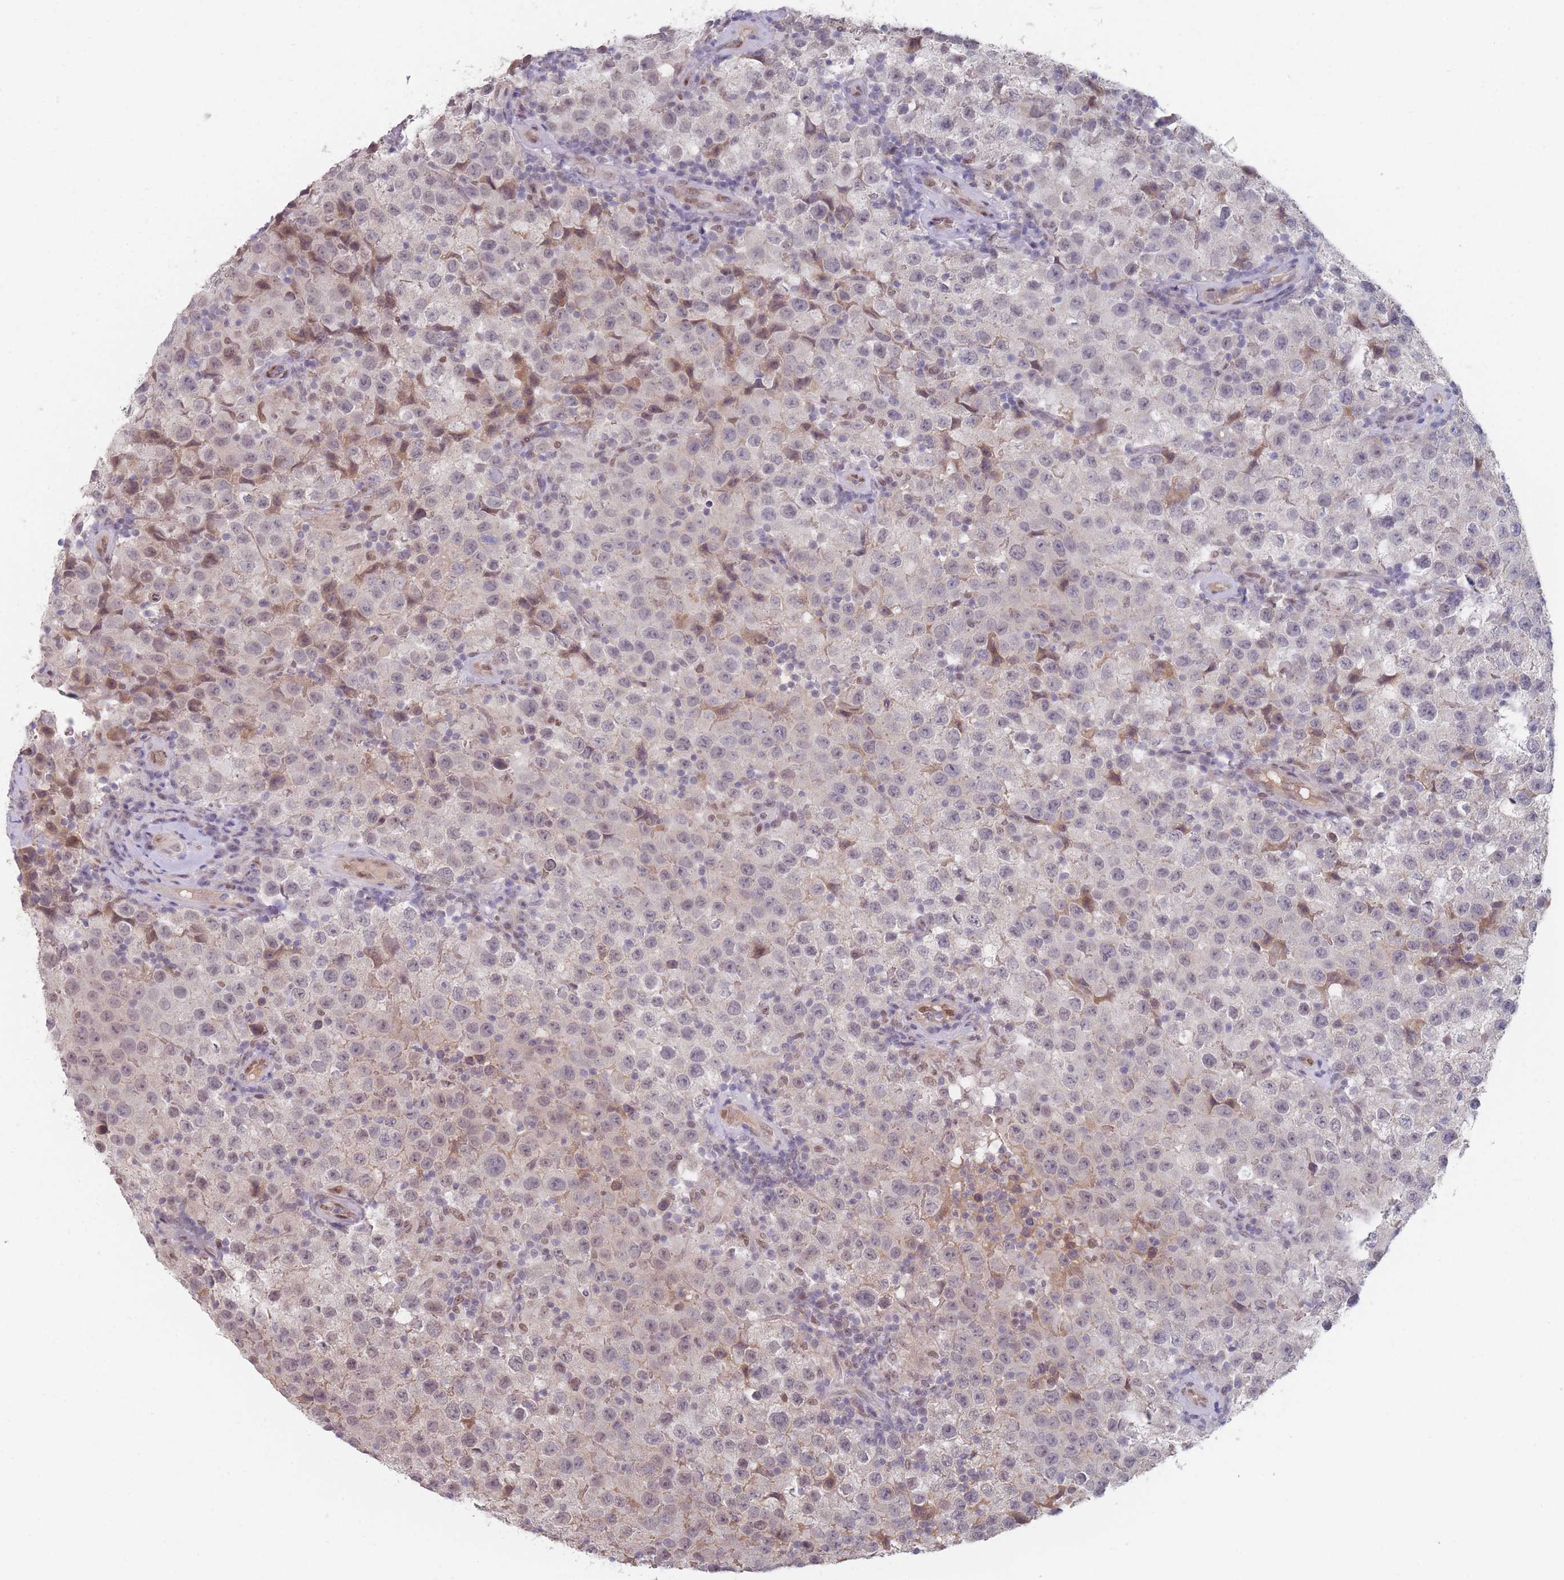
{"staining": {"intensity": "weak", "quantity": "<25%", "location": "nuclear"}, "tissue": "testis cancer", "cell_type": "Tumor cells", "image_type": "cancer", "snomed": [{"axis": "morphology", "description": "Seminoma, NOS"}, {"axis": "morphology", "description": "Carcinoma, Embryonal, NOS"}, {"axis": "topography", "description": "Testis"}], "caption": "IHC image of neoplastic tissue: embryonal carcinoma (testis) stained with DAB (3,3'-diaminobenzidine) shows no significant protein positivity in tumor cells.", "gene": "ANKRD10", "patient": {"sex": "male", "age": 41}}